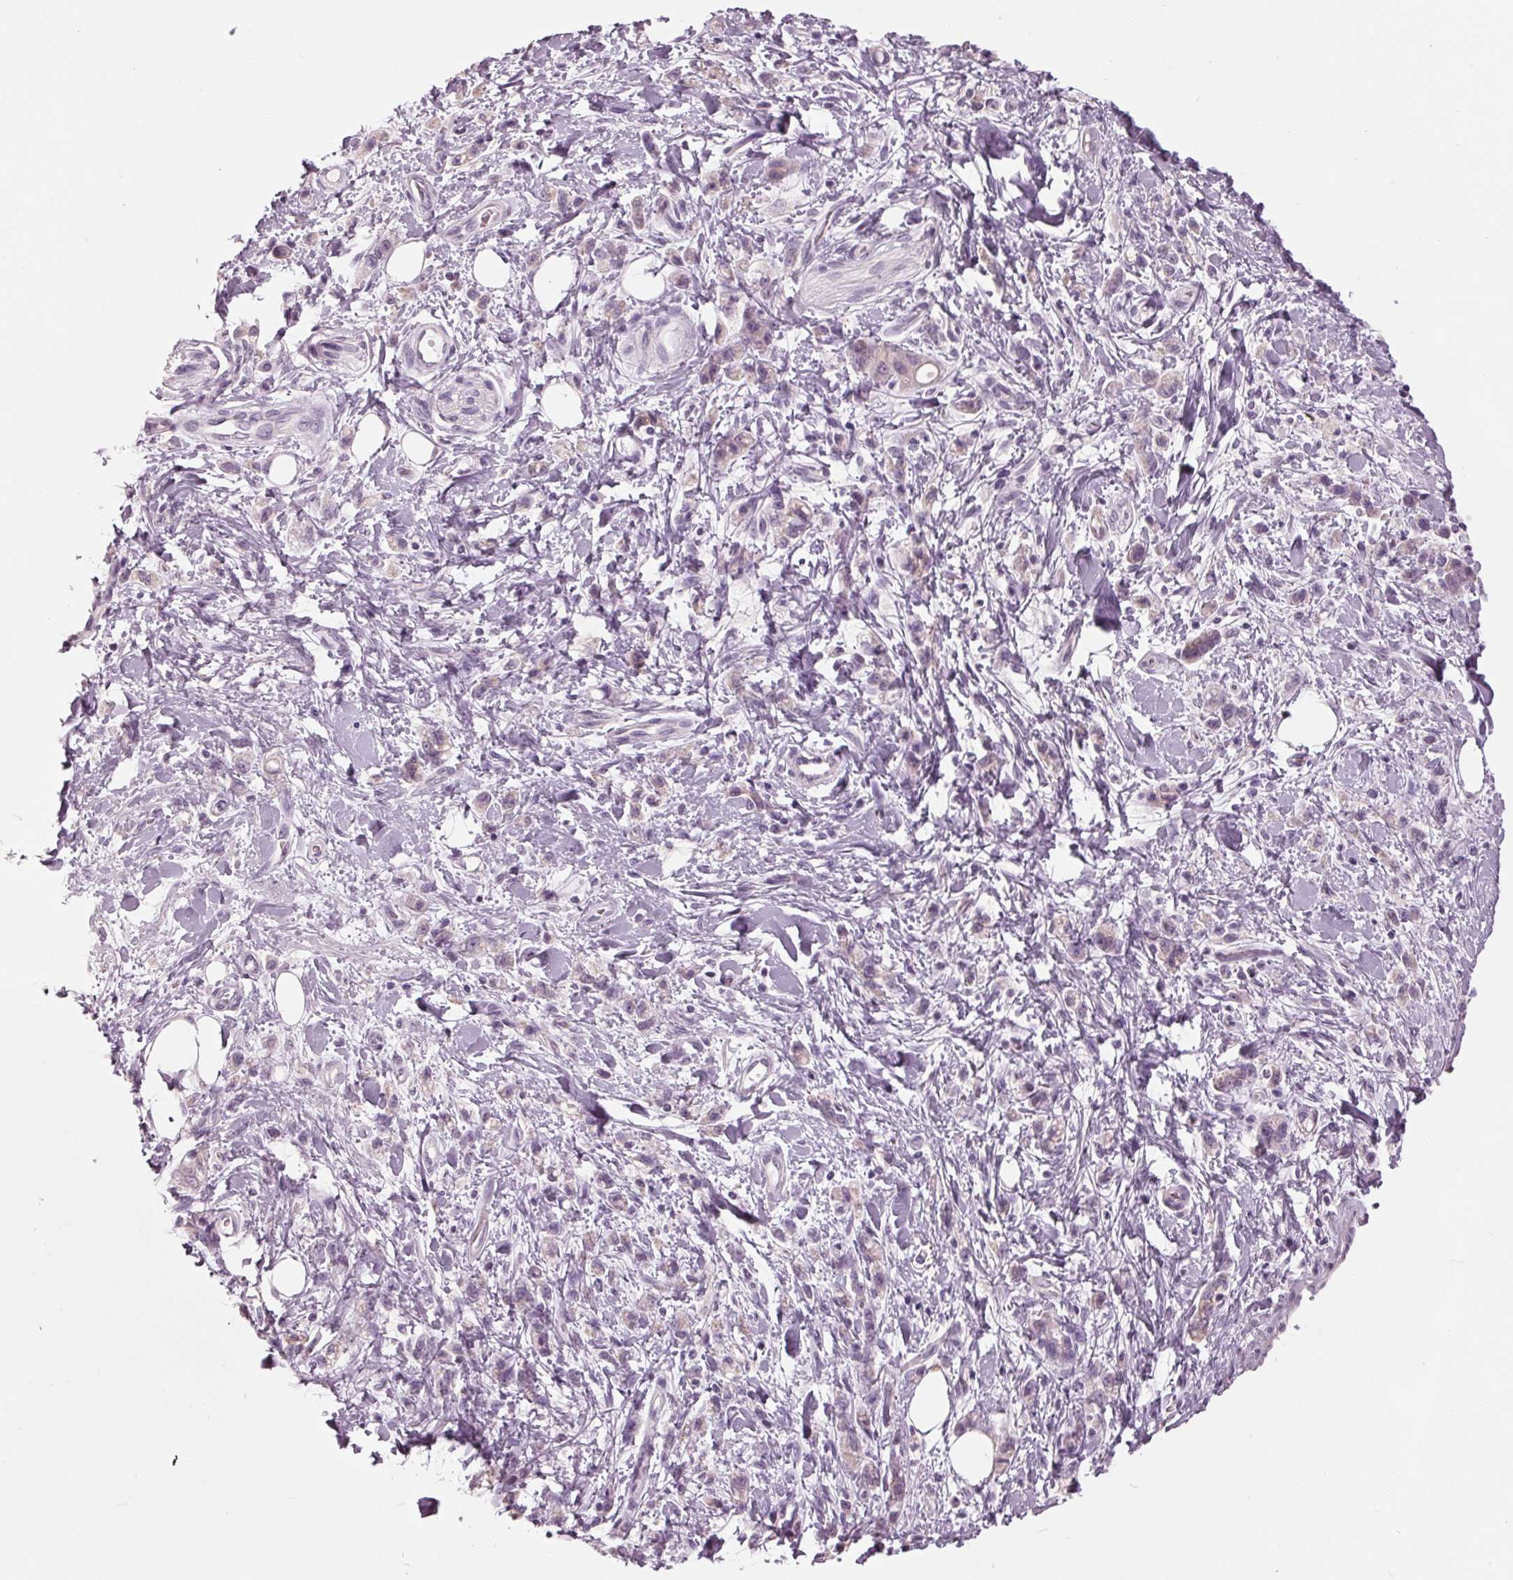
{"staining": {"intensity": "negative", "quantity": "none", "location": "none"}, "tissue": "stomach cancer", "cell_type": "Tumor cells", "image_type": "cancer", "snomed": [{"axis": "morphology", "description": "Adenocarcinoma, NOS"}, {"axis": "topography", "description": "Stomach"}], "caption": "Human stomach cancer (adenocarcinoma) stained for a protein using immunohistochemistry (IHC) displays no positivity in tumor cells.", "gene": "TNNC2", "patient": {"sex": "male", "age": 77}}